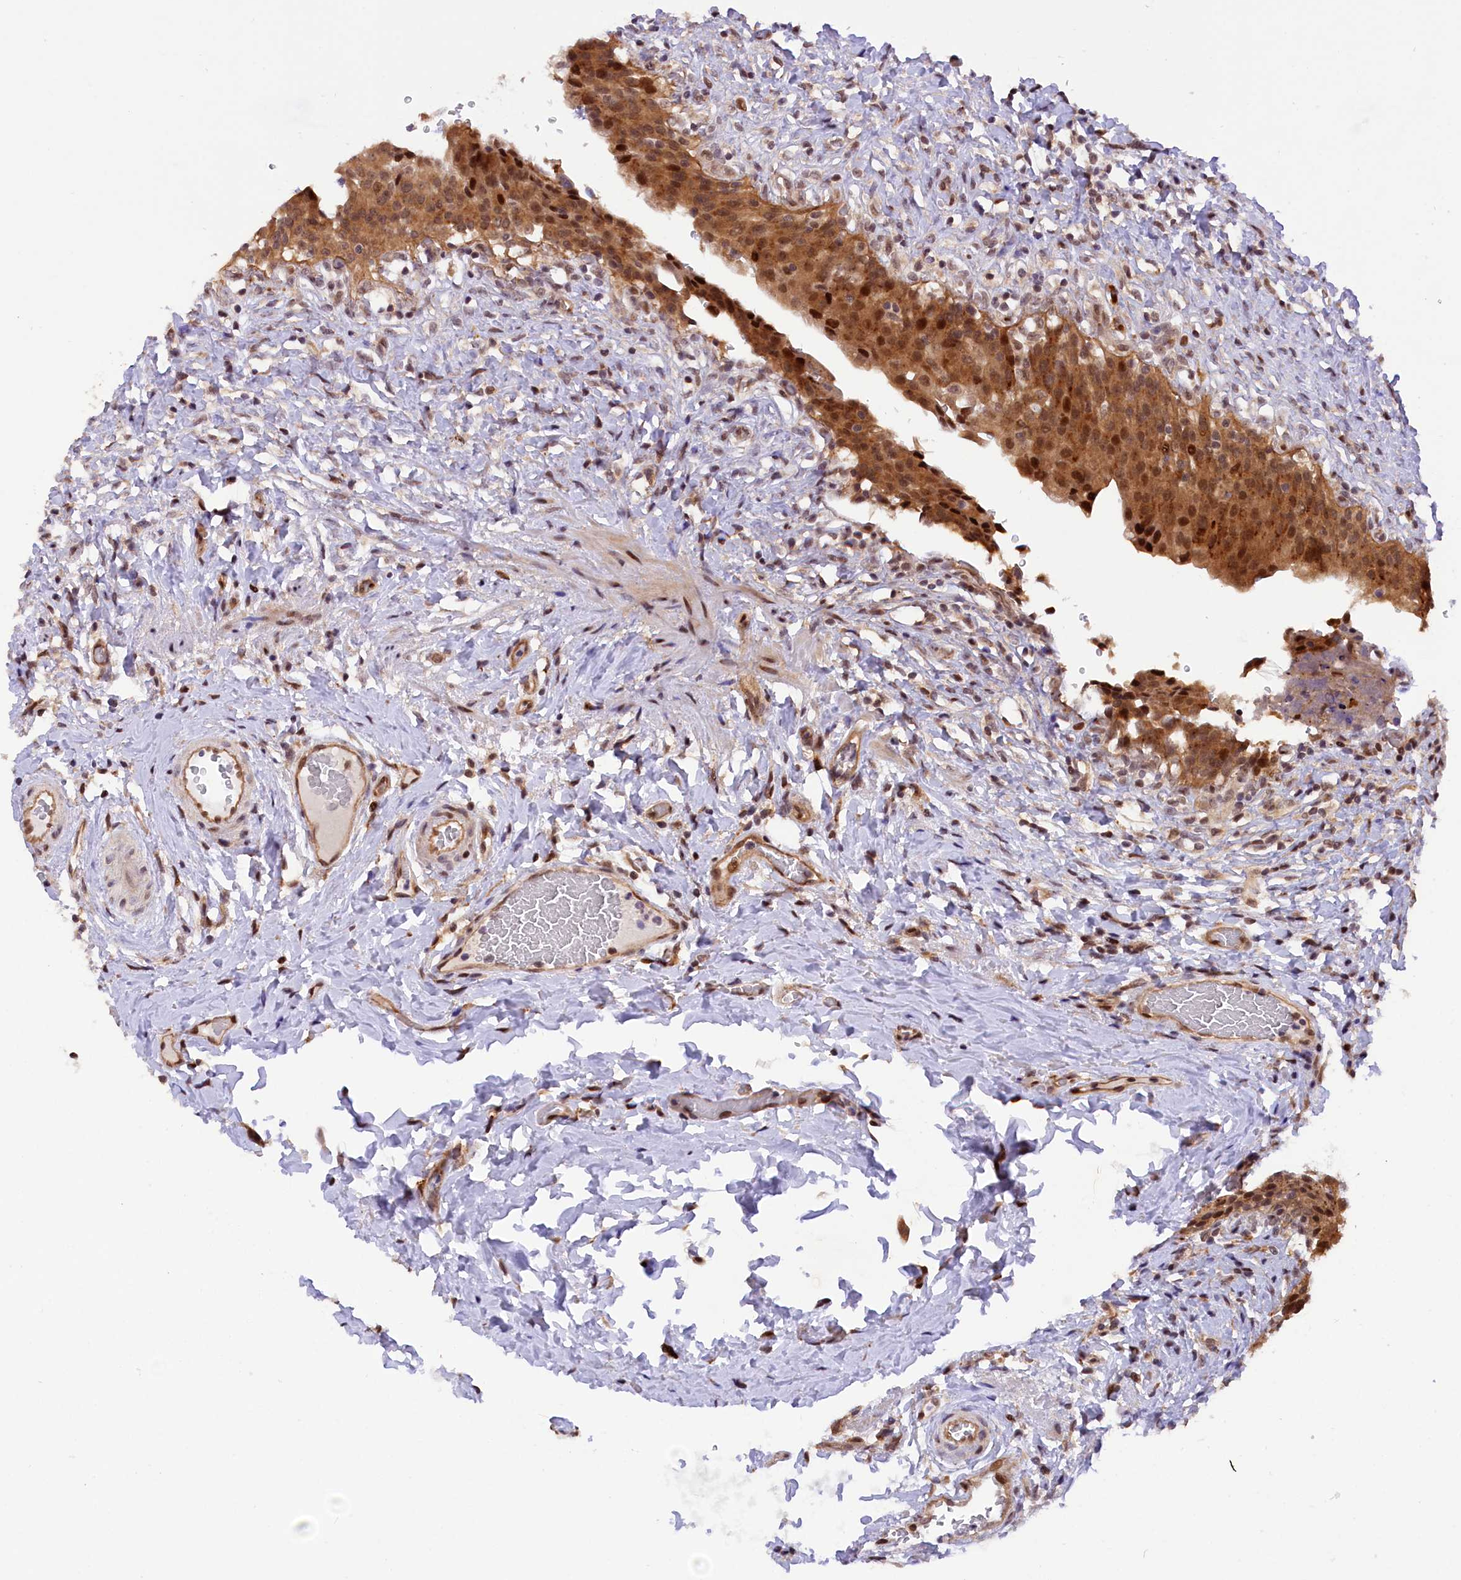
{"staining": {"intensity": "strong", "quantity": ">75%", "location": "cytoplasmic/membranous,nuclear"}, "tissue": "urinary bladder", "cell_type": "Urothelial cells", "image_type": "normal", "snomed": [{"axis": "morphology", "description": "Normal tissue, NOS"}, {"axis": "morphology", "description": "Inflammation, NOS"}, {"axis": "topography", "description": "Urinary bladder"}], "caption": "DAB (3,3'-diaminobenzidine) immunohistochemical staining of normal urinary bladder exhibits strong cytoplasmic/membranous,nuclear protein expression in about >75% of urothelial cells. The staining was performed using DAB (3,3'-diaminobenzidine) to visualize the protein expression in brown, while the nuclei were stained in blue with hematoxylin (Magnification: 20x).", "gene": "SAMD4A", "patient": {"sex": "male", "age": 64}}